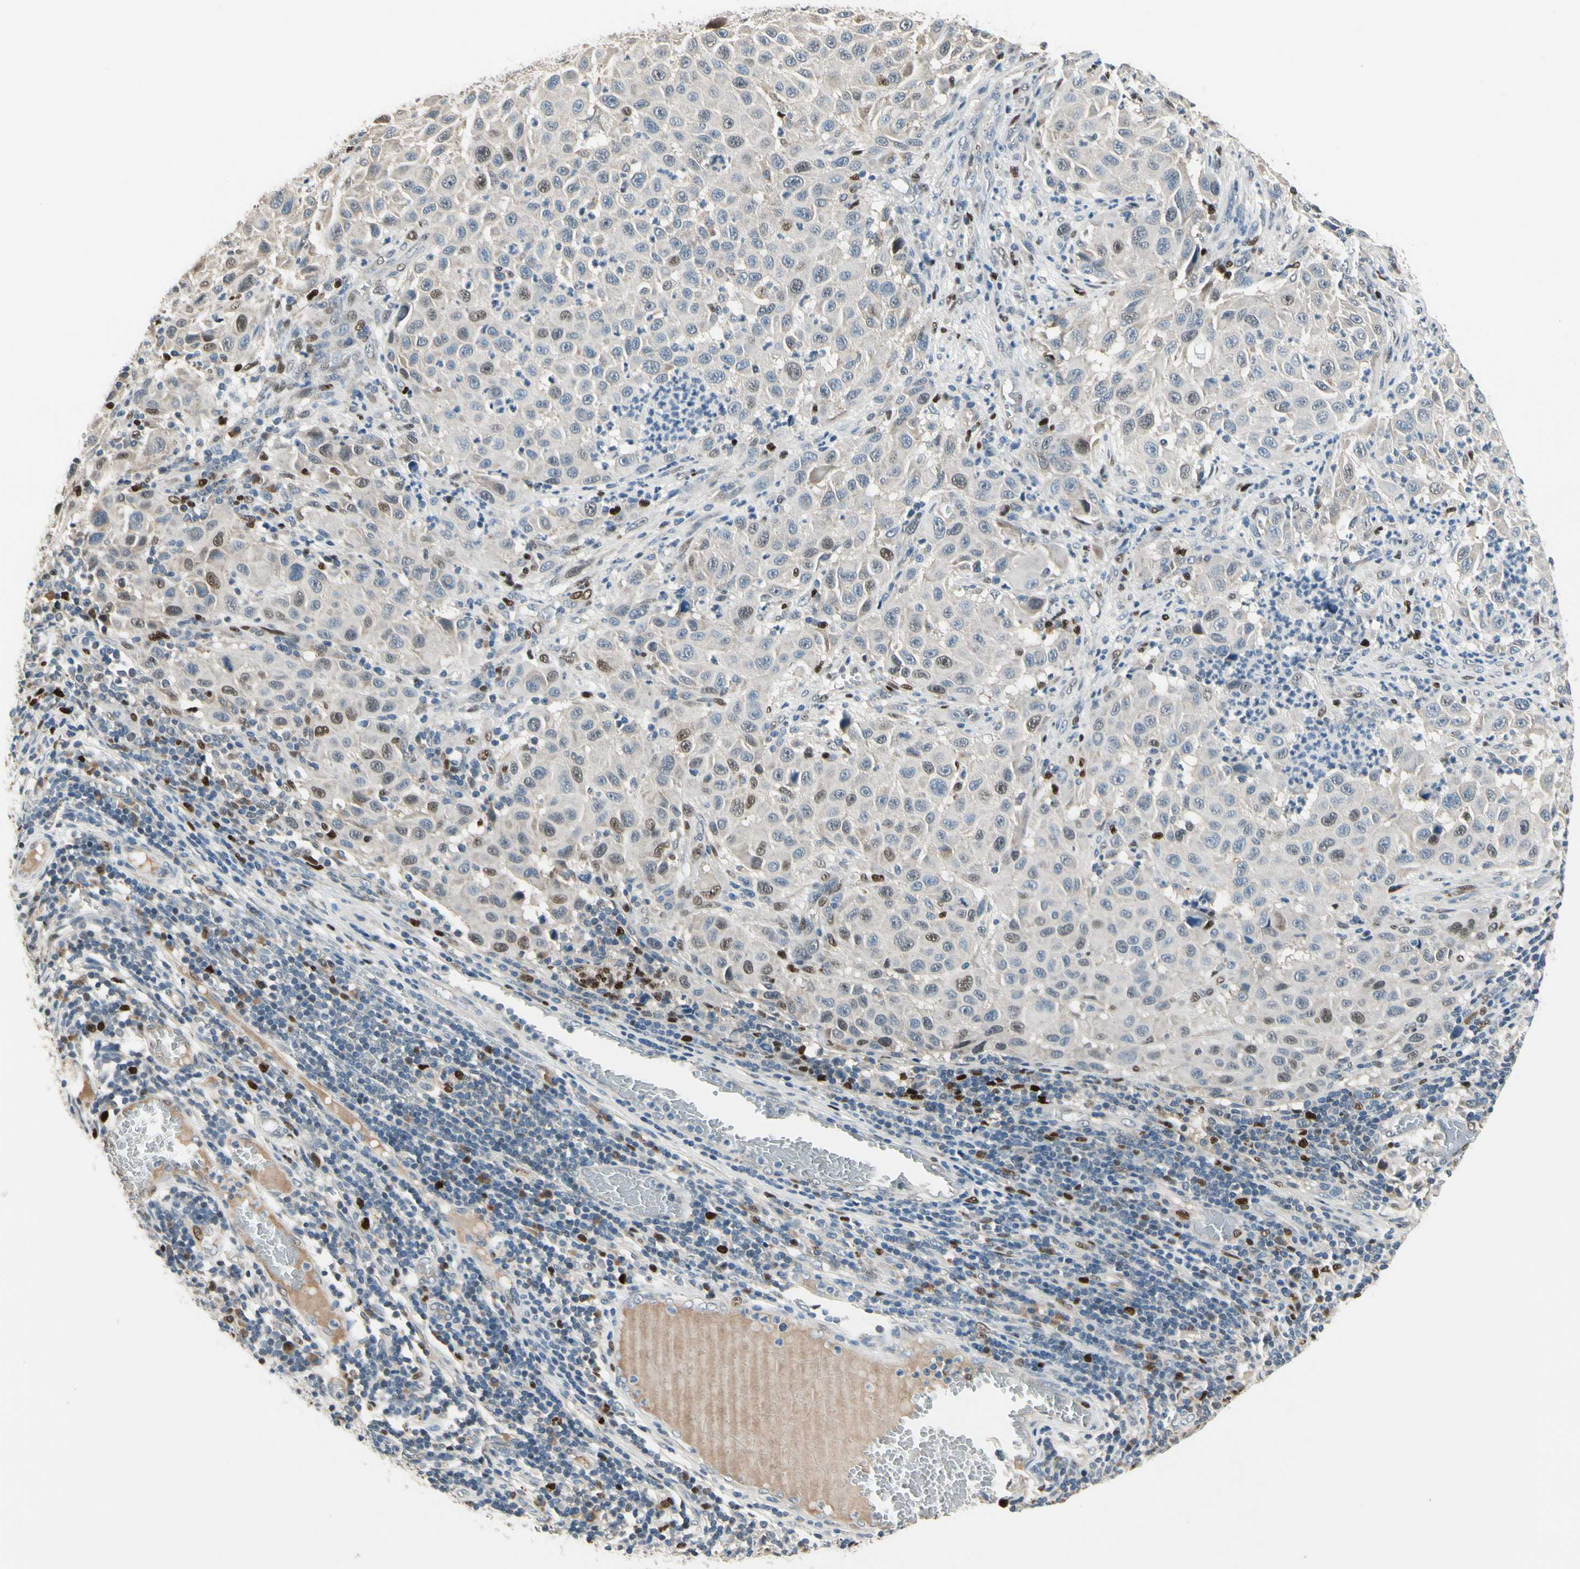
{"staining": {"intensity": "weak", "quantity": "<25%", "location": "nuclear"}, "tissue": "melanoma", "cell_type": "Tumor cells", "image_type": "cancer", "snomed": [{"axis": "morphology", "description": "Malignant melanoma, Metastatic site"}, {"axis": "topography", "description": "Lymph node"}], "caption": "Human melanoma stained for a protein using immunohistochemistry displays no expression in tumor cells.", "gene": "ZKSCAN4", "patient": {"sex": "male", "age": 61}}